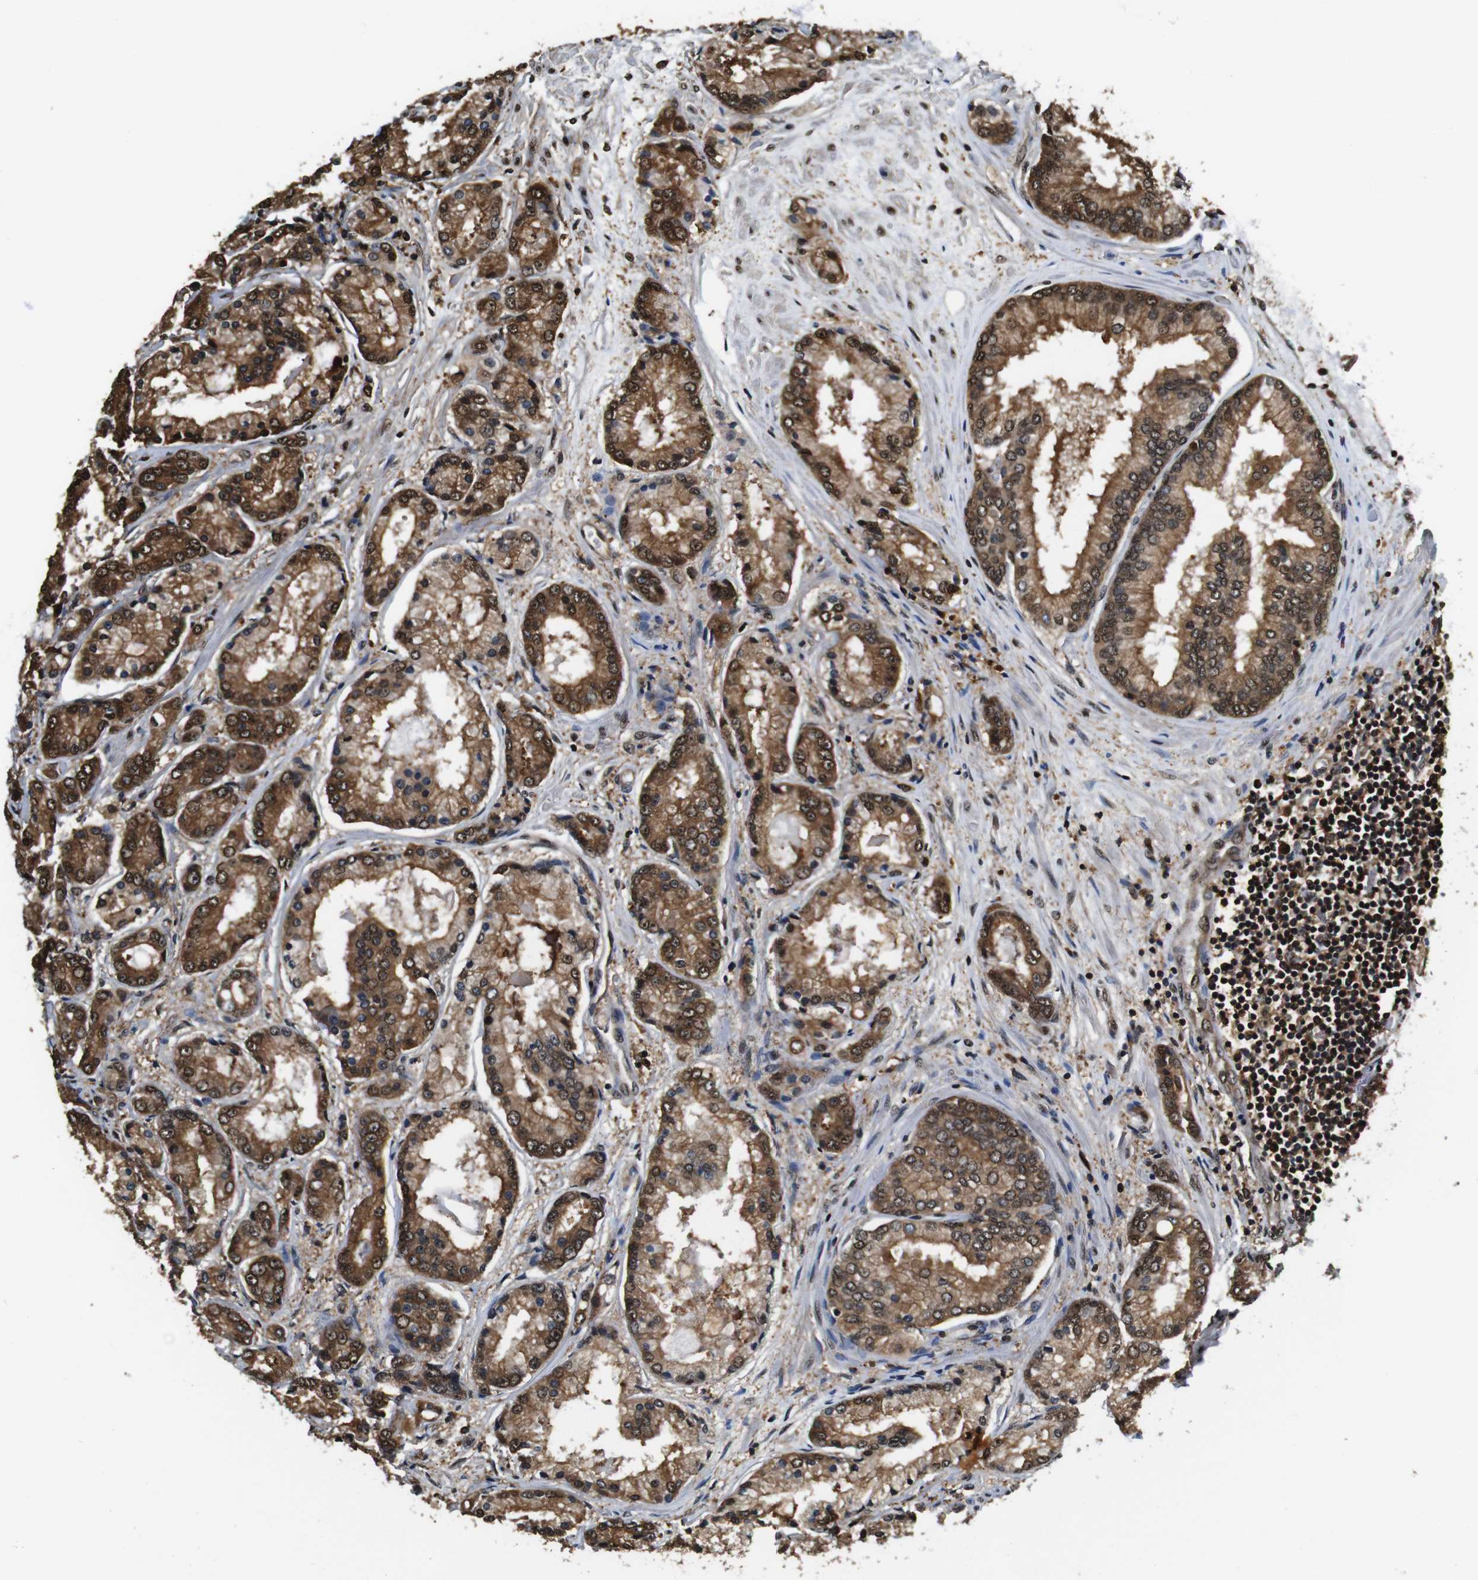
{"staining": {"intensity": "strong", "quantity": ">75%", "location": "cytoplasmic/membranous,nuclear"}, "tissue": "prostate cancer", "cell_type": "Tumor cells", "image_type": "cancer", "snomed": [{"axis": "morphology", "description": "Adenocarcinoma, High grade"}, {"axis": "topography", "description": "Prostate"}], "caption": "Prostate cancer tissue exhibits strong cytoplasmic/membranous and nuclear staining in about >75% of tumor cells The staining was performed using DAB to visualize the protein expression in brown, while the nuclei were stained in blue with hematoxylin (Magnification: 20x).", "gene": "VCP", "patient": {"sex": "male", "age": 59}}